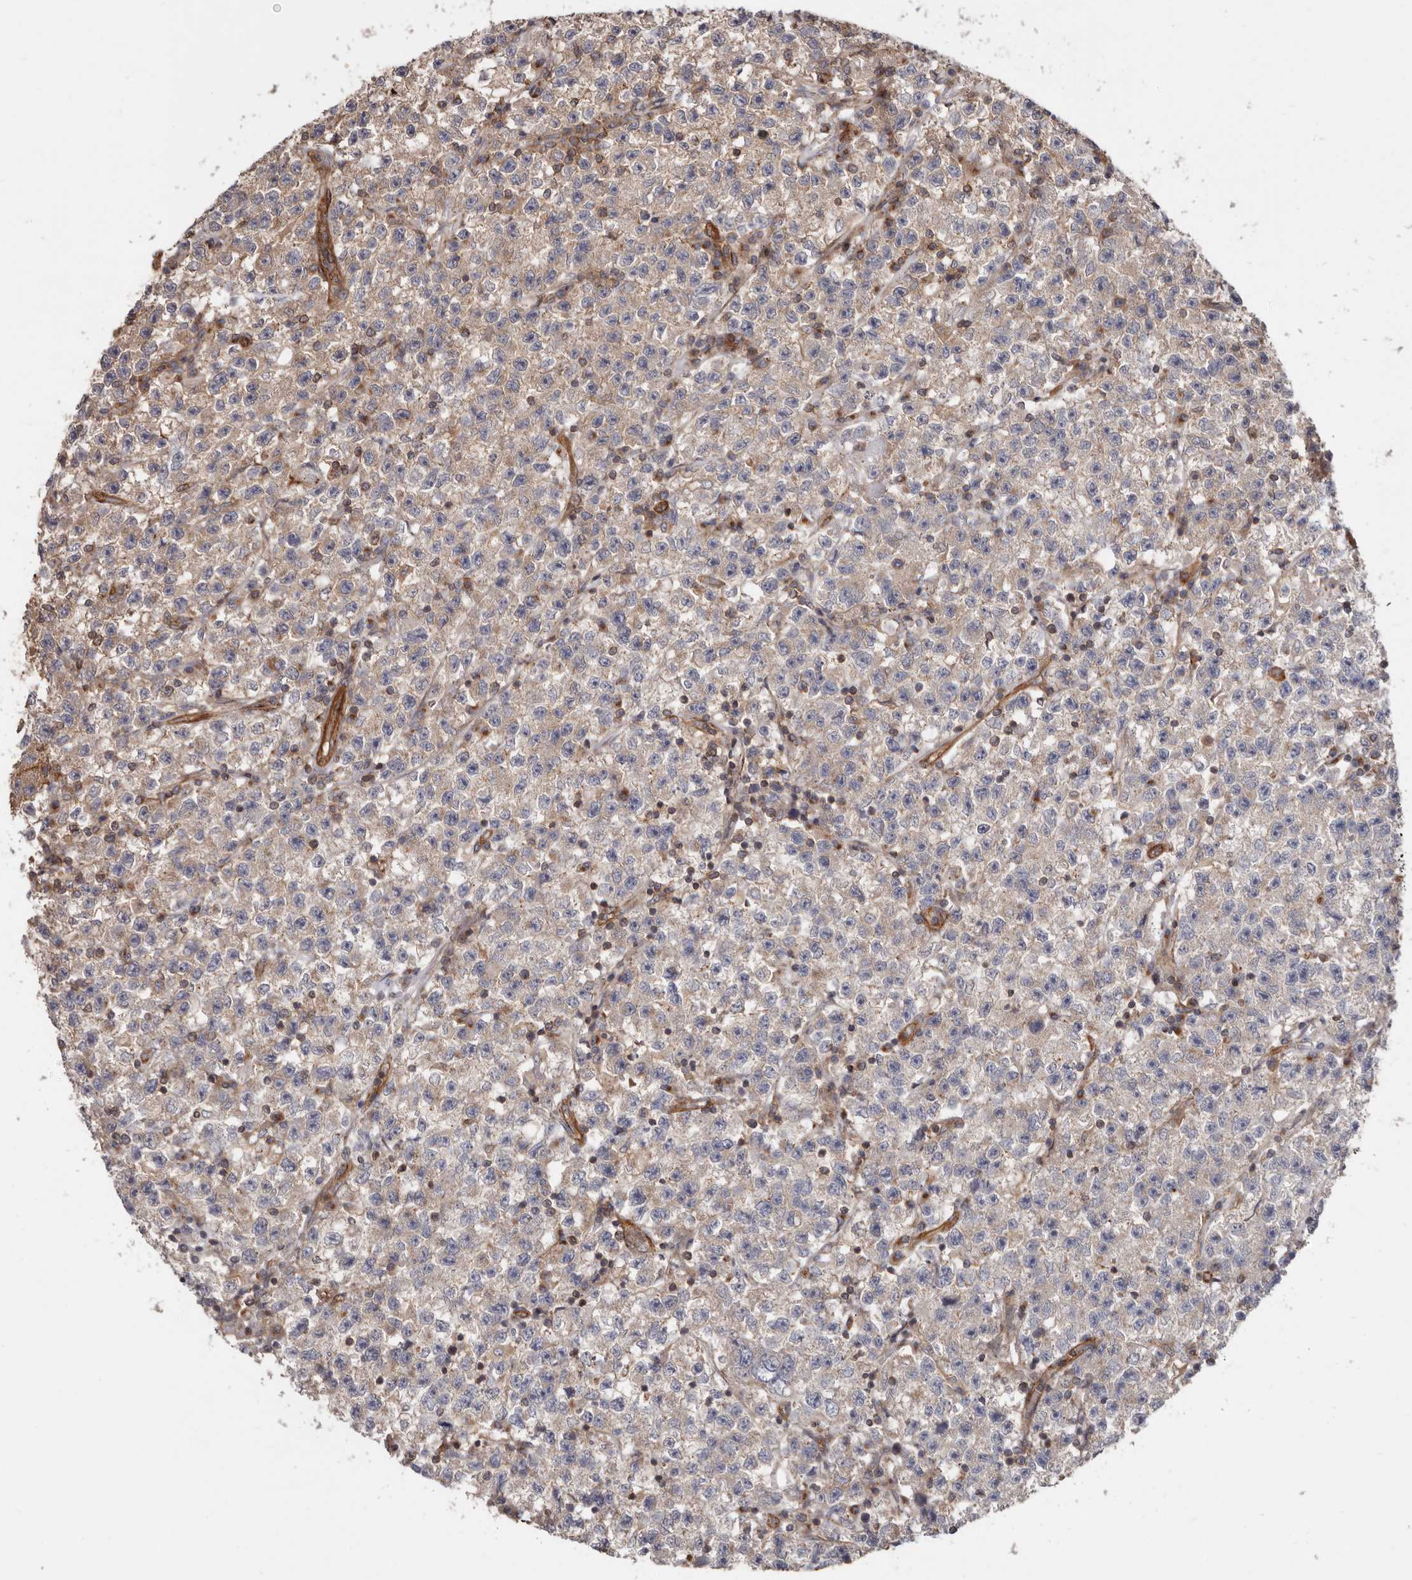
{"staining": {"intensity": "moderate", "quantity": "25%-75%", "location": "cytoplasmic/membranous"}, "tissue": "testis cancer", "cell_type": "Tumor cells", "image_type": "cancer", "snomed": [{"axis": "morphology", "description": "Seminoma, NOS"}, {"axis": "topography", "description": "Testis"}], "caption": "Moderate cytoplasmic/membranous protein expression is seen in approximately 25%-75% of tumor cells in testis seminoma.", "gene": "TMC7", "patient": {"sex": "male", "age": 22}}